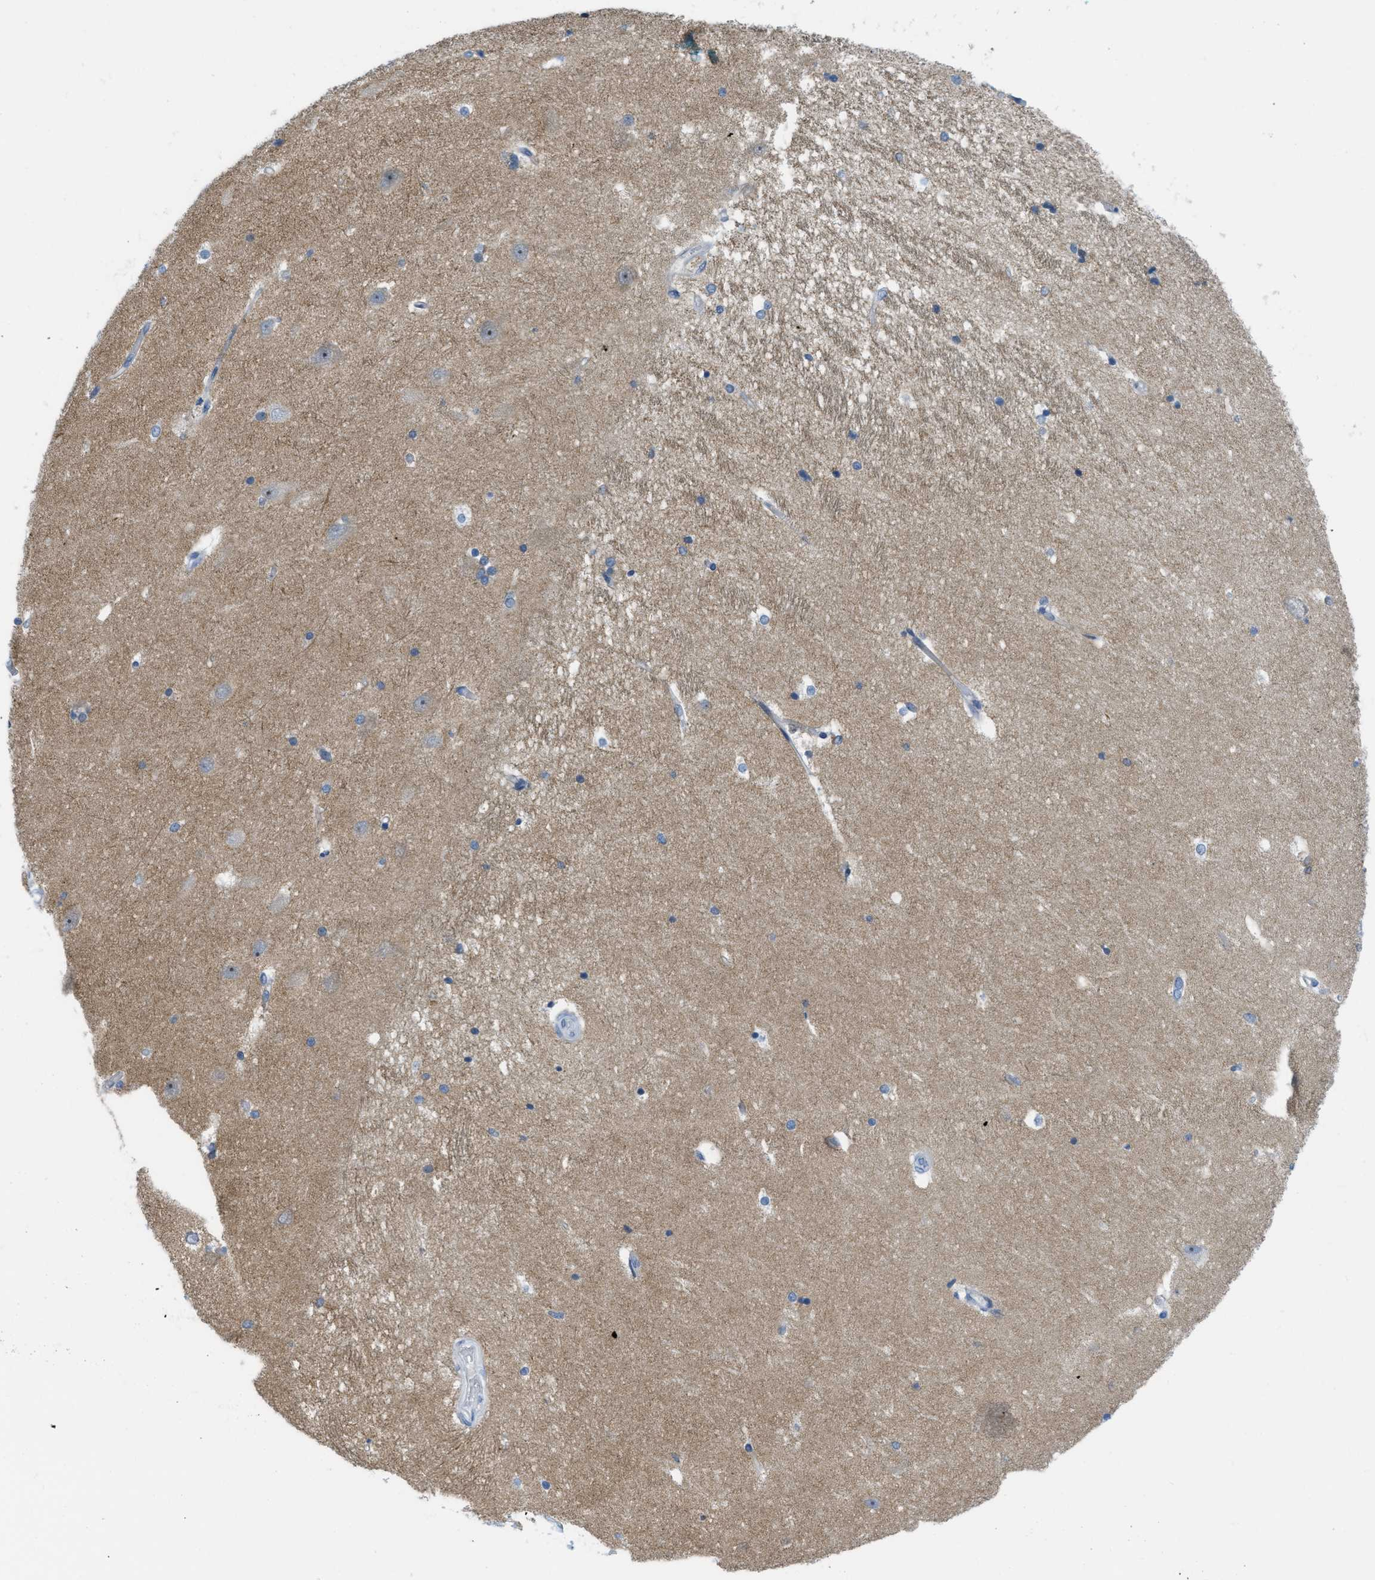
{"staining": {"intensity": "weak", "quantity": "<25%", "location": "cytoplasmic/membranous"}, "tissue": "hippocampus", "cell_type": "Glial cells", "image_type": "normal", "snomed": [{"axis": "morphology", "description": "Normal tissue, NOS"}, {"axis": "topography", "description": "Hippocampus"}], "caption": "The image reveals no significant expression in glial cells of hippocampus. (DAB immunohistochemistry (IHC) with hematoxylin counter stain).", "gene": "ASGR1", "patient": {"sex": "male", "age": 45}}